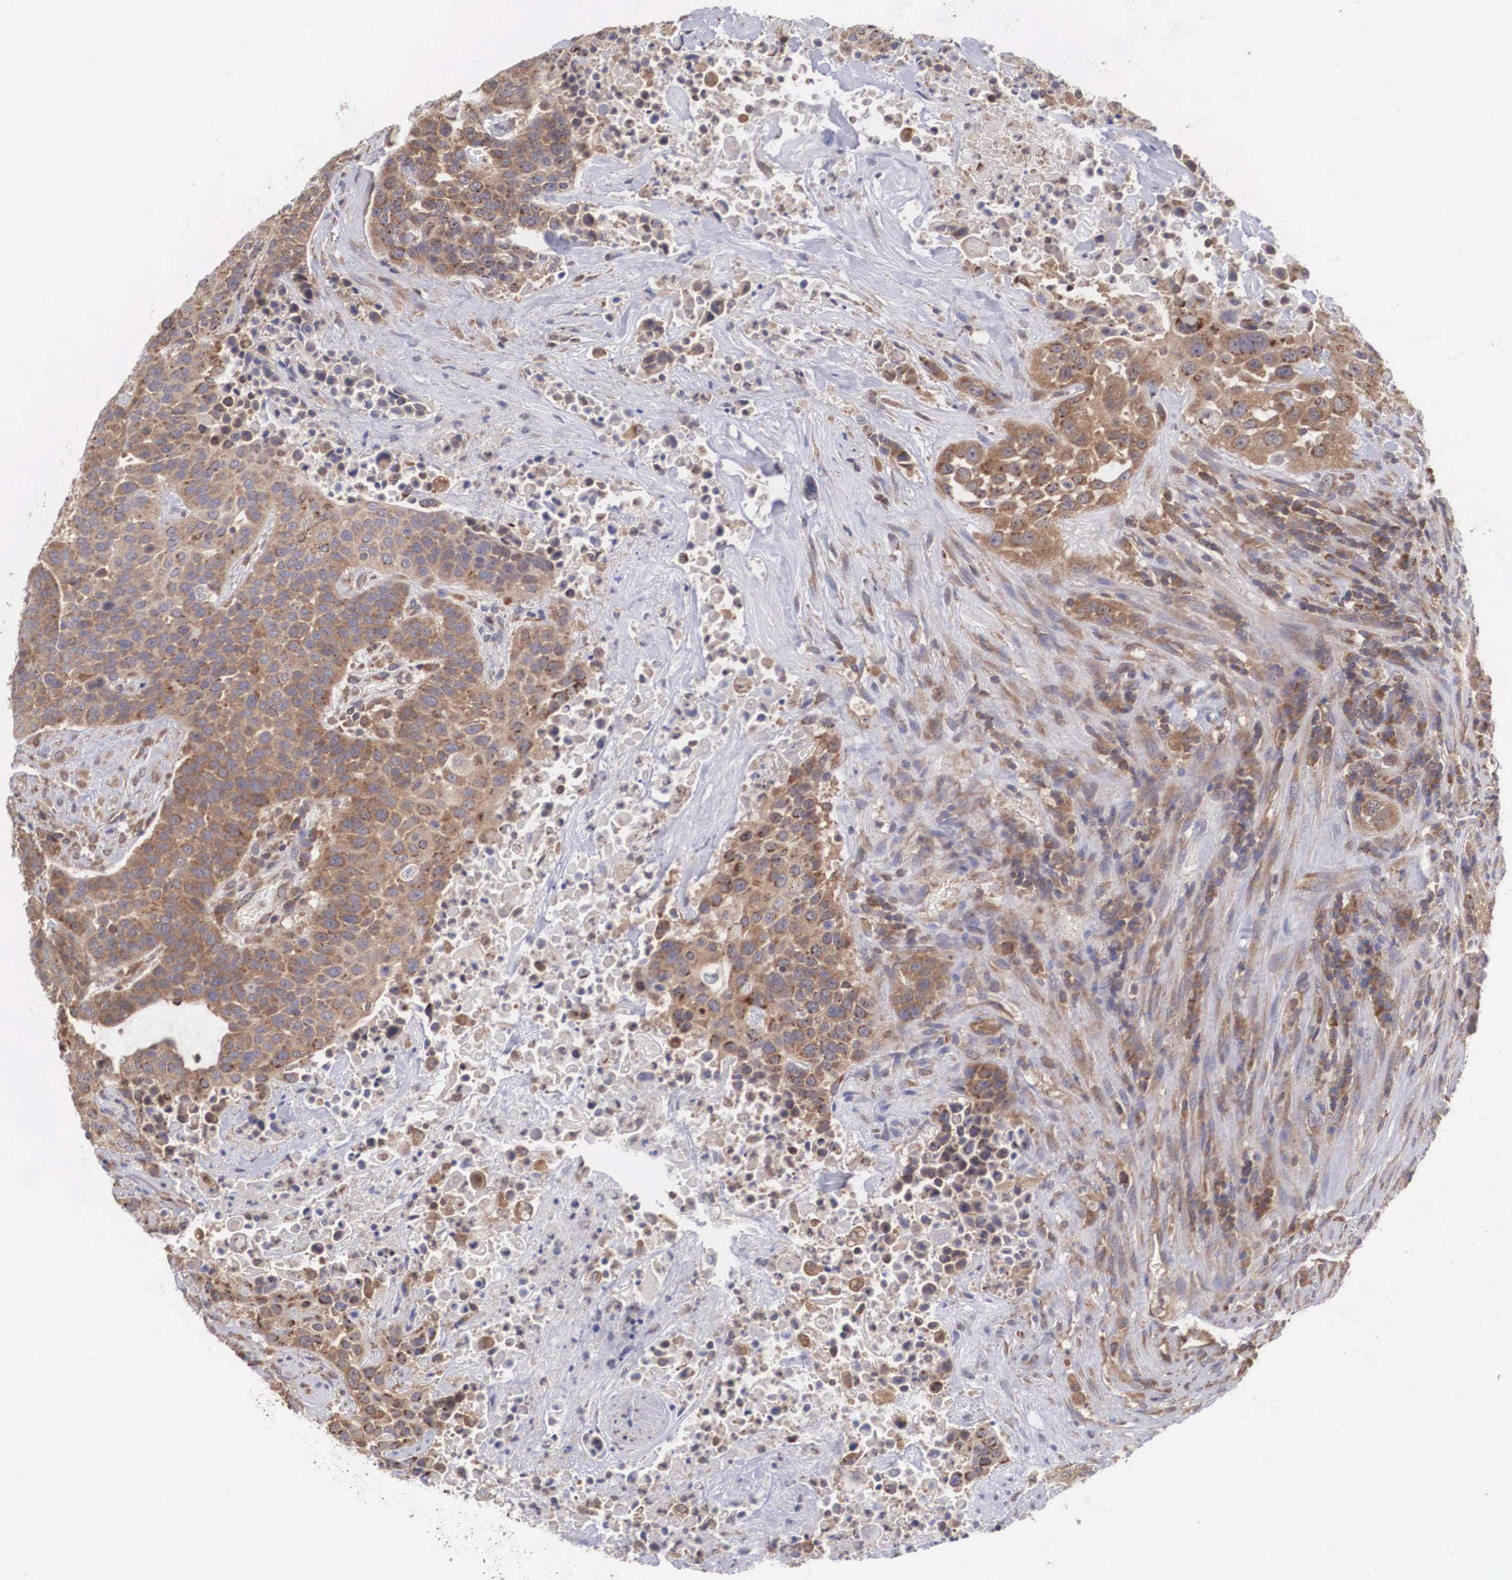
{"staining": {"intensity": "moderate", "quantity": ">75%", "location": "cytoplasmic/membranous"}, "tissue": "urothelial cancer", "cell_type": "Tumor cells", "image_type": "cancer", "snomed": [{"axis": "morphology", "description": "Urothelial carcinoma, High grade"}, {"axis": "topography", "description": "Urinary bladder"}], "caption": "Immunohistochemistry (IHC) of urothelial carcinoma (high-grade) displays medium levels of moderate cytoplasmic/membranous positivity in about >75% of tumor cells. The protein of interest is stained brown, and the nuclei are stained in blue (DAB IHC with brightfield microscopy, high magnification).", "gene": "DHRS1", "patient": {"sex": "male", "age": 74}}